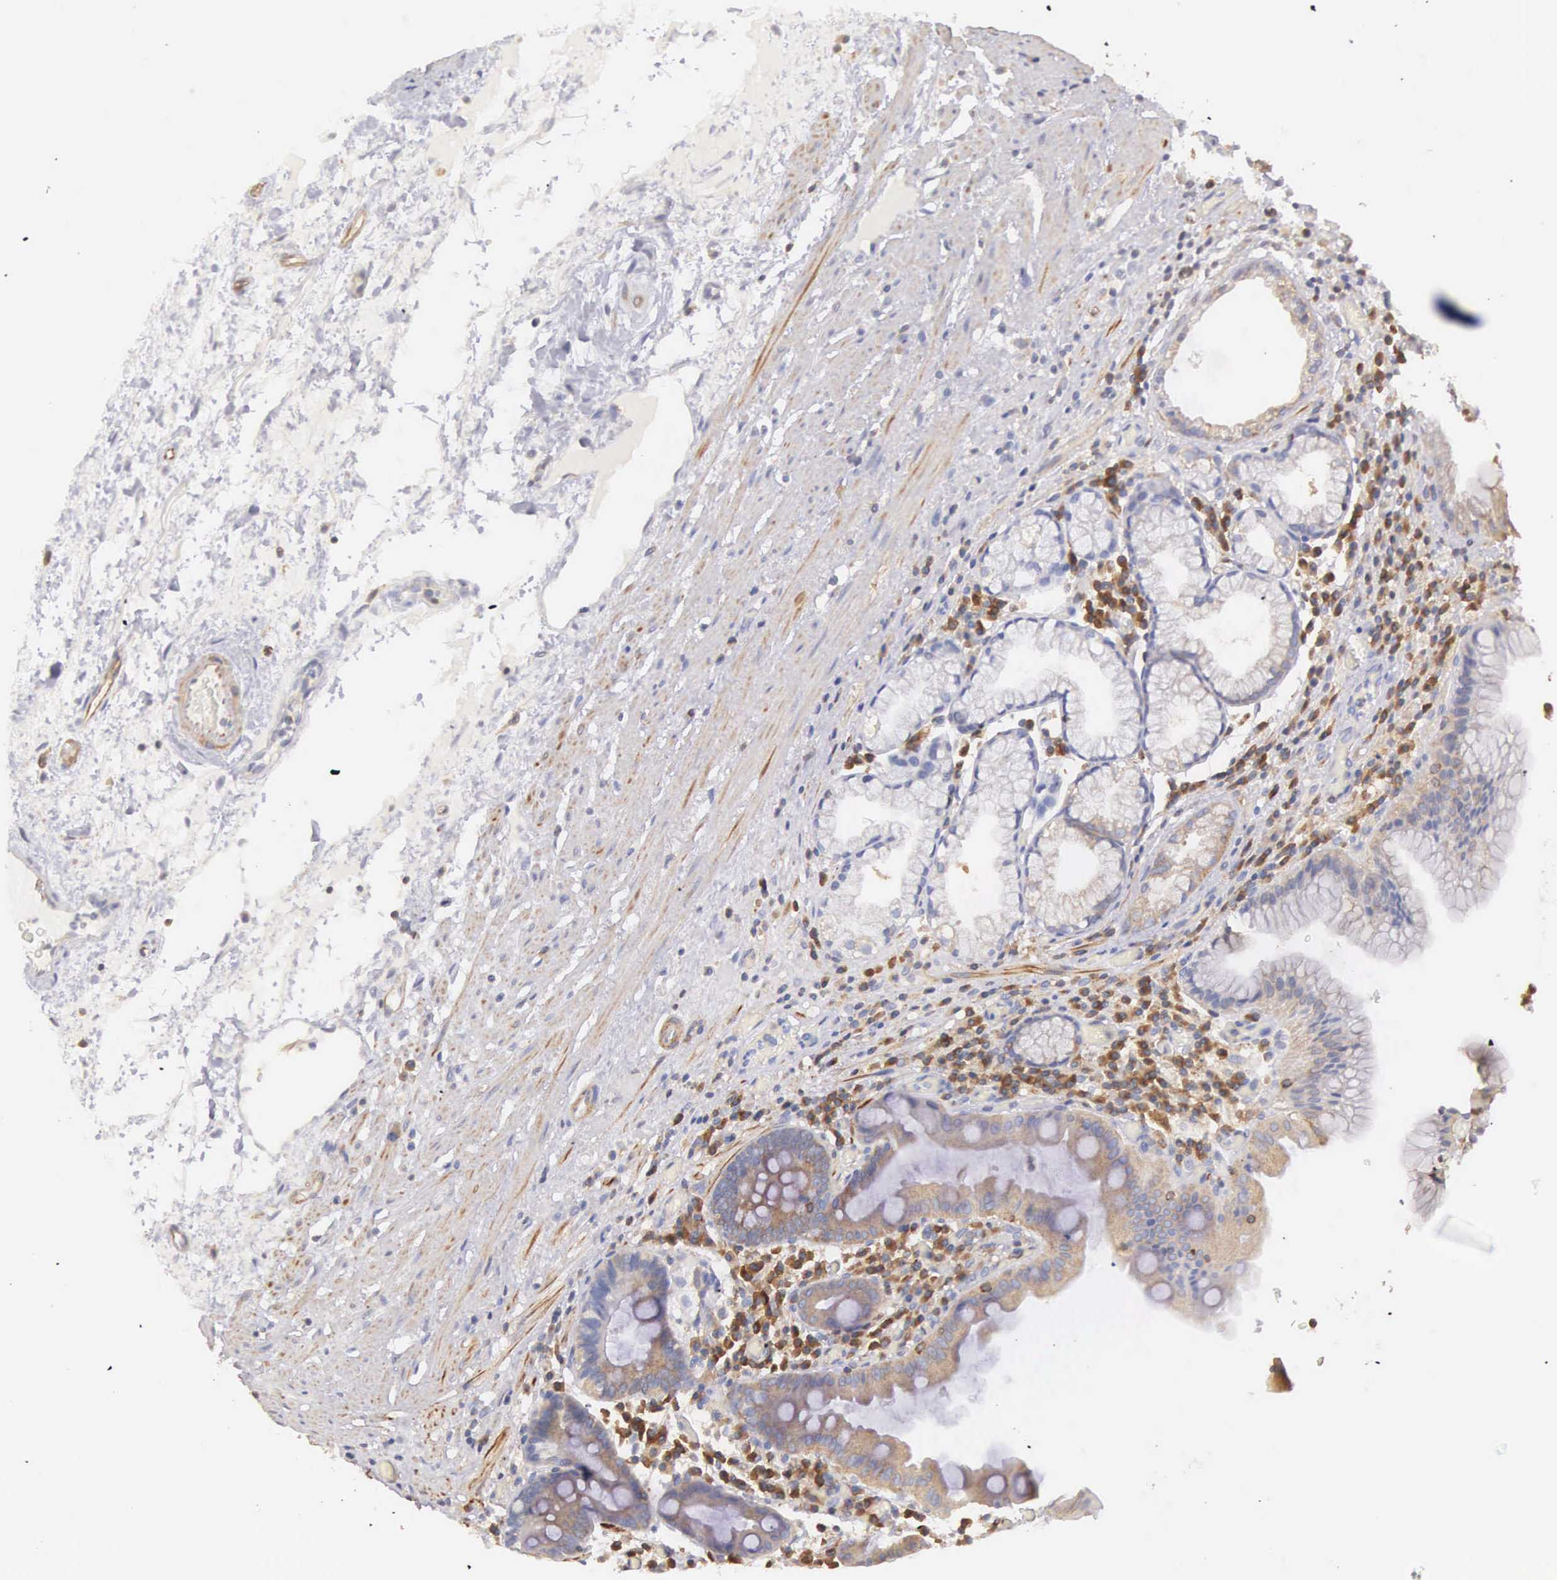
{"staining": {"intensity": "negative", "quantity": "none", "location": "none"}, "tissue": "stomach", "cell_type": "Glandular cells", "image_type": "normal", "snomed": [{"axis": "morphology", "description": "Normal tissue, NOS"}, {"axis": "topography", "description": "Stomach, lower"}, {"axis": "topography", "description": "Duodenum"}], "caption": "DAB immunohistochemical staining of normal human stomach demonstrates no significant expression in glandular cells. Brightfield microscopy of immunohistochemistry stained with DAB (brown) and hematoxylin (blue), captured at high magnification.", "gene": "OSBPL3", "patient": {"sex": "male", "age": 84}}